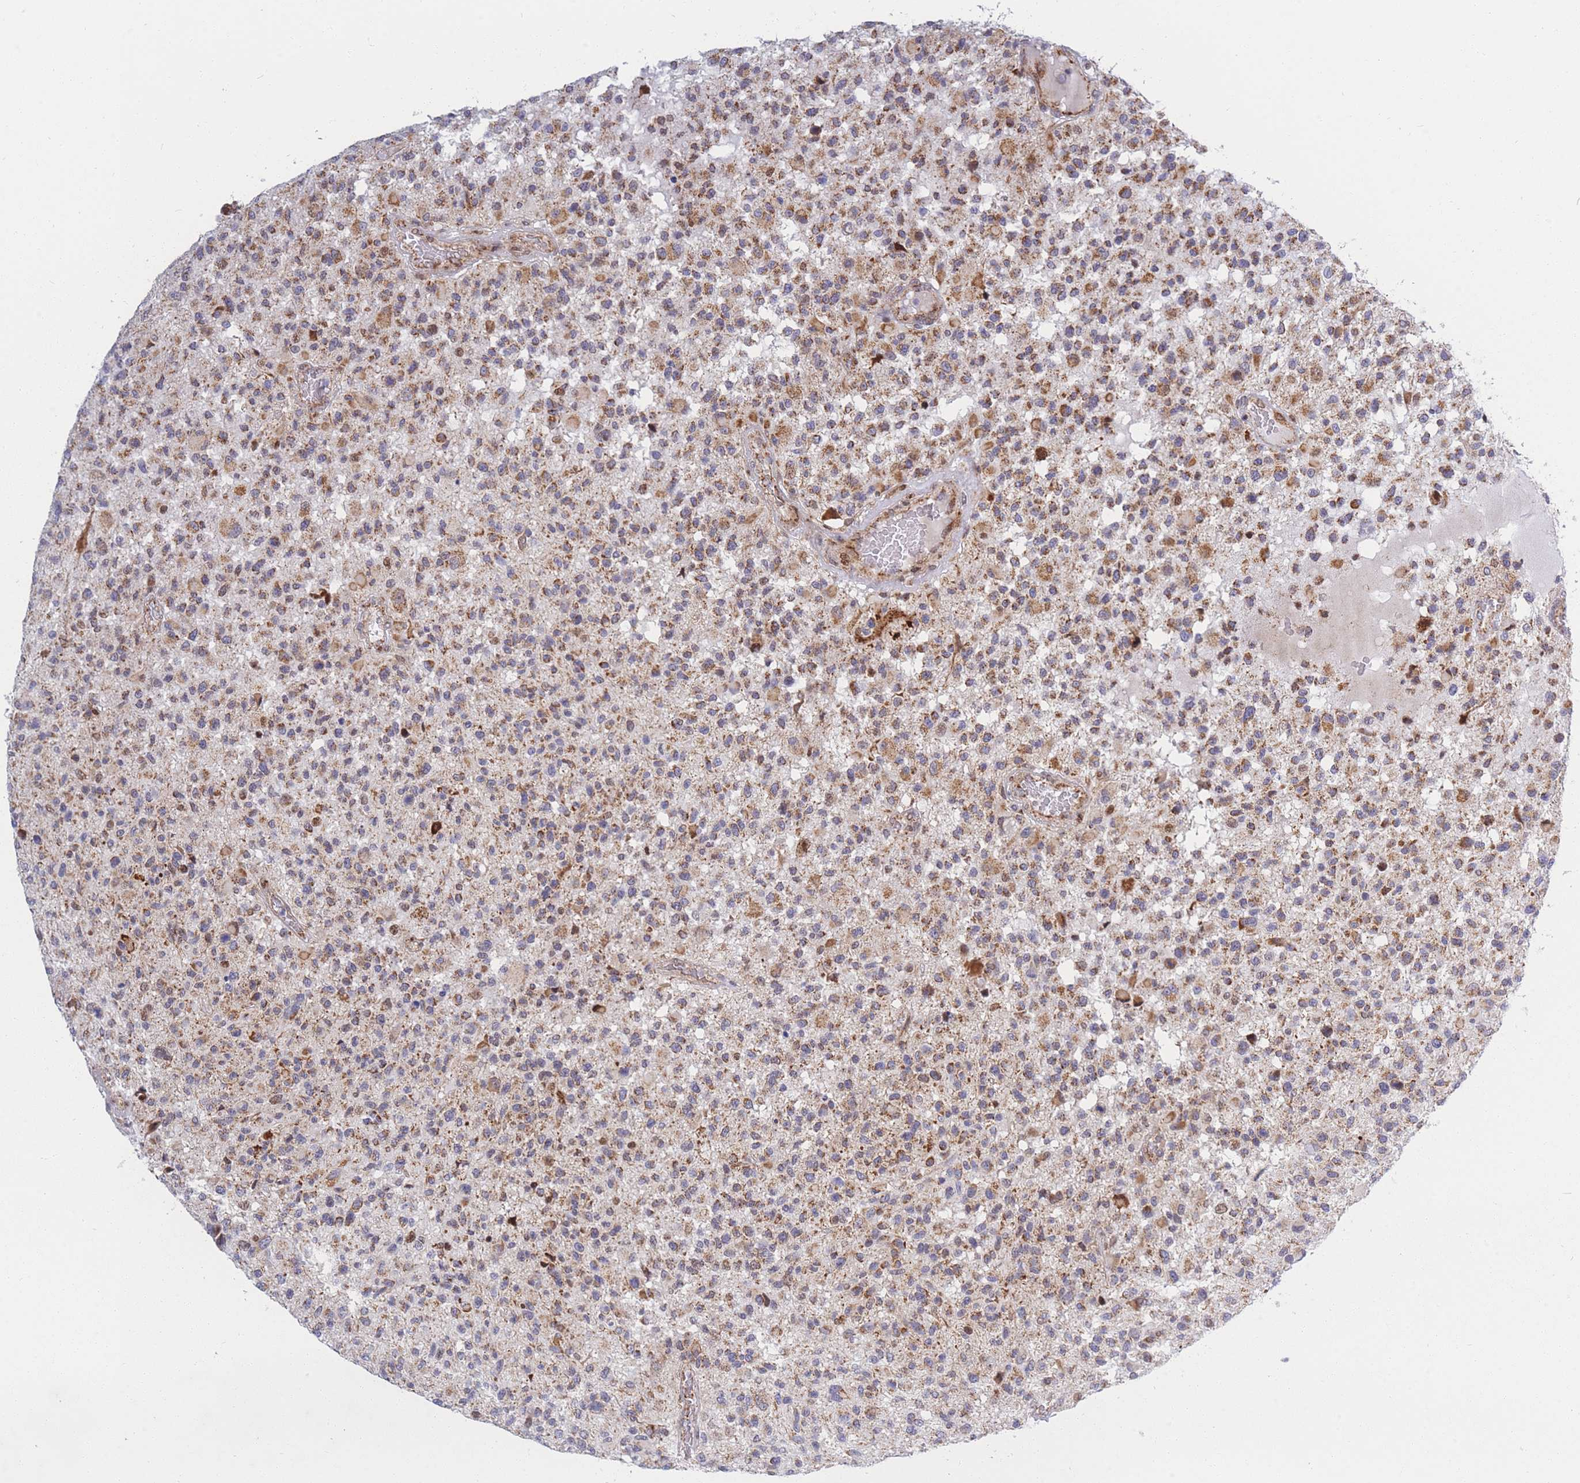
{"staining": {"intensity": "moderate", "quantity": ">75%", "location": "cytoplasmic/membranous"}, "tissue": "glioma", "cell_type": "Tumor cells", "image_type": "cancer", "snomed": [{"axis": "morphology", "description": "Glioma, malignant, High grade"}, {"axis": "morphology", "description": "Glioblastoma, NOS"}, {"axis": "topography", "description": "Brain"}], "caption": "High-magnification brightfield microscopy of glioma stained with DAB (brown) and counterstained with hematoxylin (blue). tumor cells exhibit moderate cytoplasmic/membranous positivity is present in about>75% of cells. (Stains: DAB (3,3'-diaminobenzidine) in brown, nuclei in blue, Microscopy: brightfield microscopy at high magnification).", "gene": "MOB4", "patient": {"sex": "male", "age": 60}}